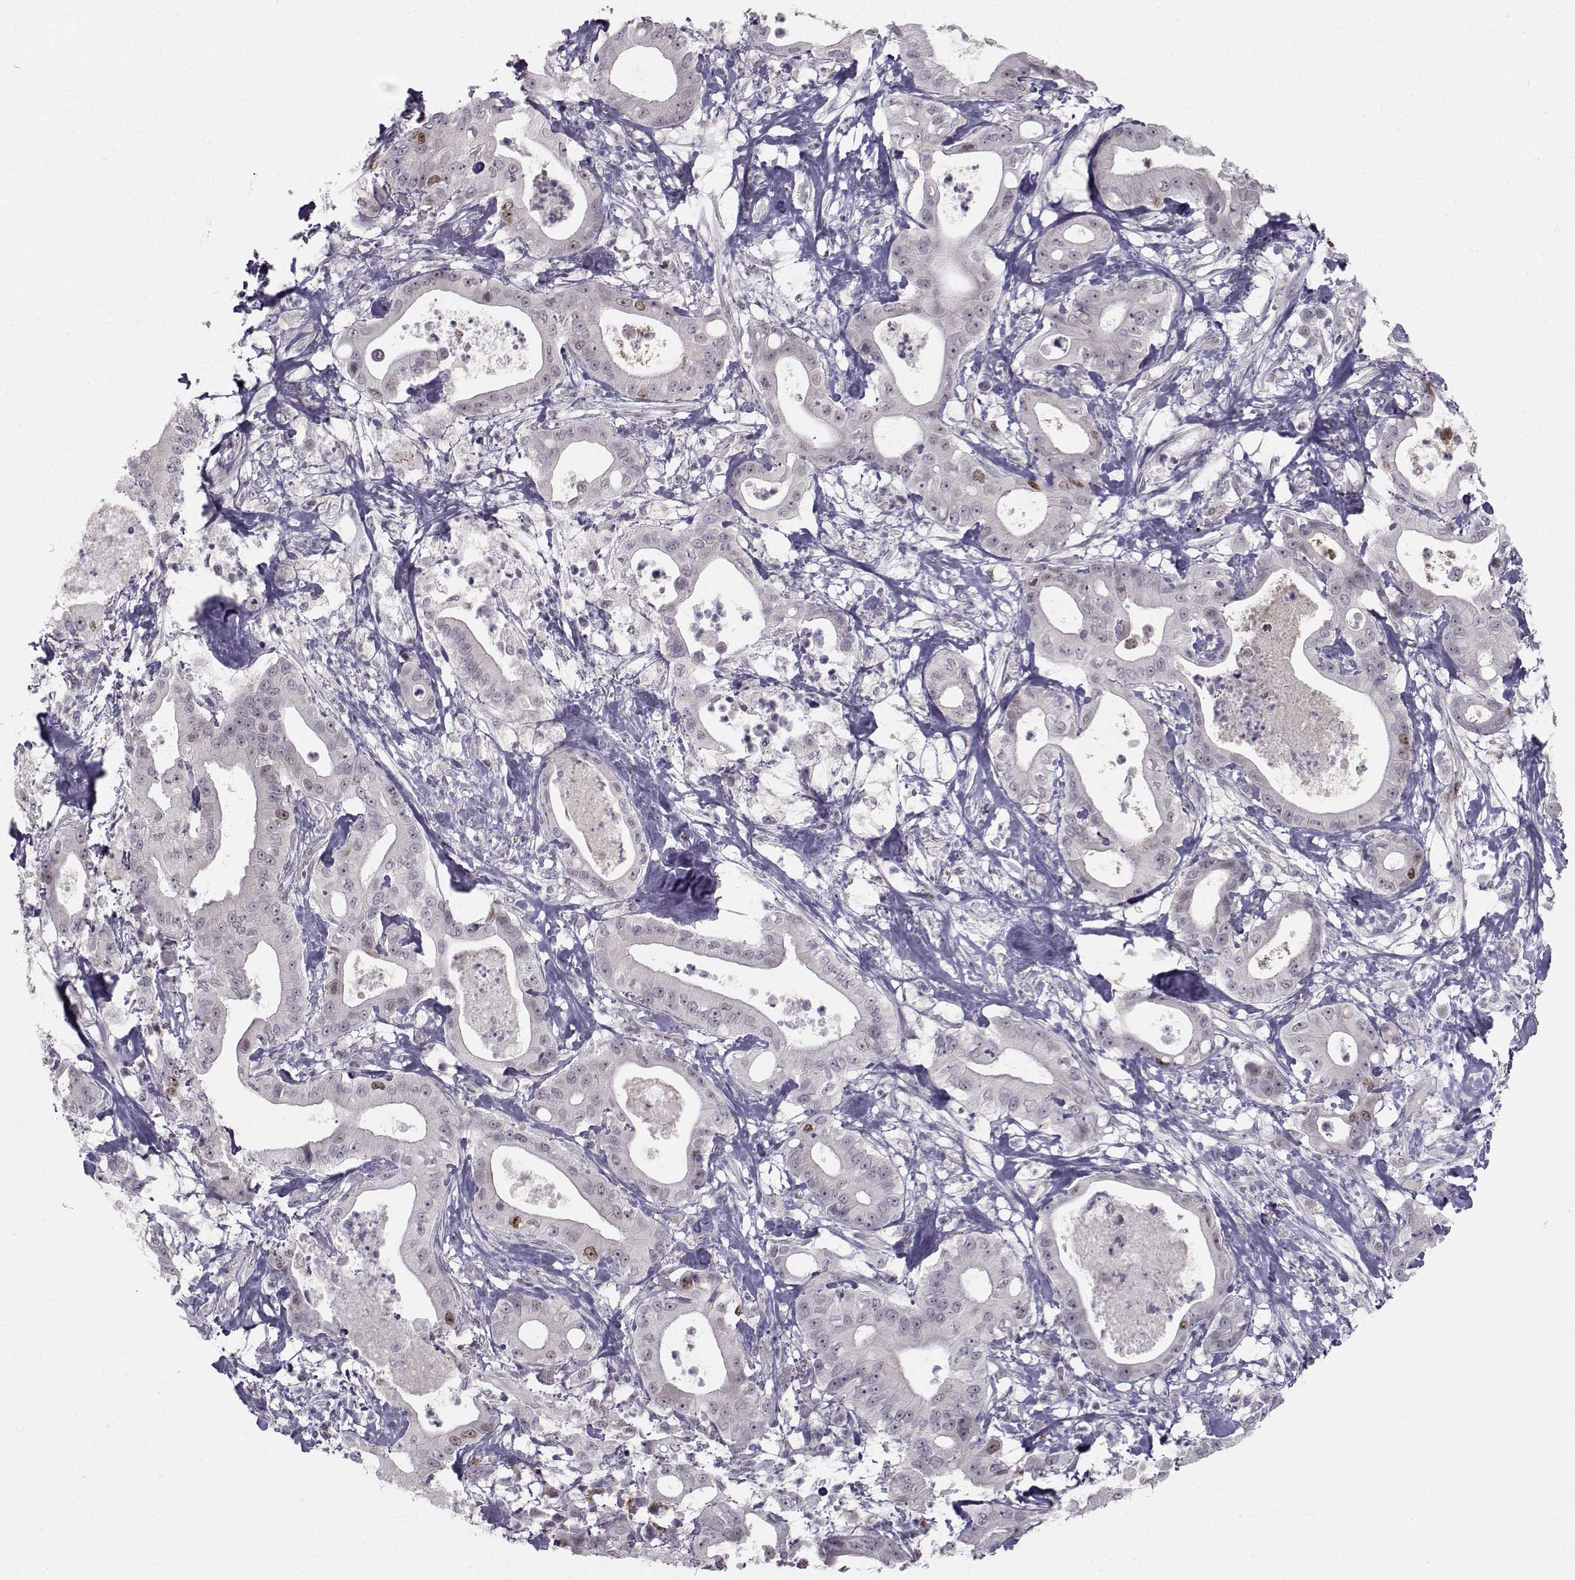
{"staining": {"intensity": "moderate", "quantity": "<25%", "location": "nuclear"}, "tissue": "pancreatic cancer", "cell_type": "Tumor cells", "image_type": "cancer", "snomed": [{"axis": "morphology", "description": "Adenocarcinoma, NOS"}, {"axis": "topography", "description": "Pancreas"}], "caption": "High-power microscopy captured an IHC histopathology image of adenocarcinoma (pancreatic), revealing moderate nuclear expression in about <25% of tumor cells. (DAB IHC with brightfield microscopy, high magnification).", "gene": "LRP8", "patient": {"sex": "male", "age": 71}}